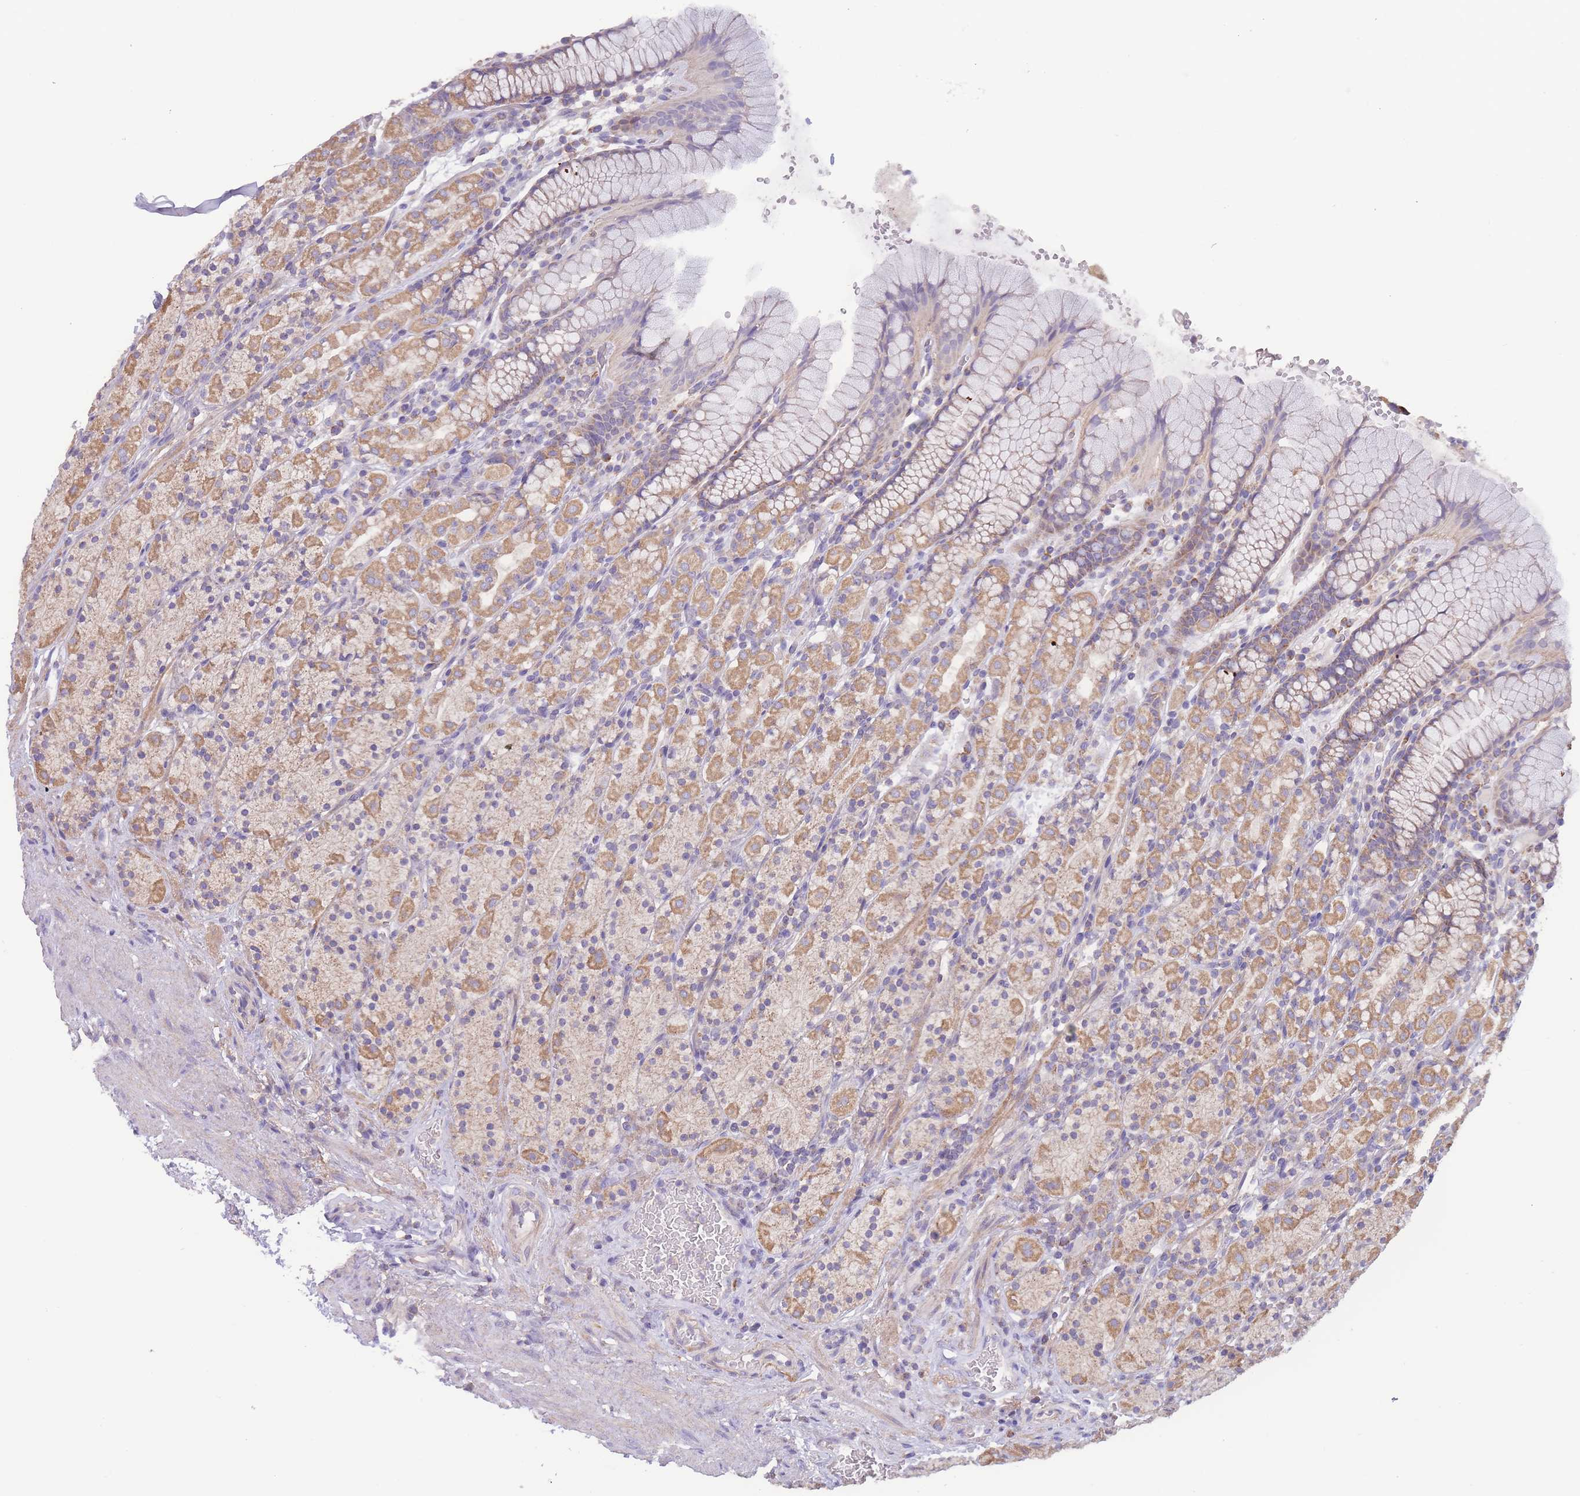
{"staining": {"intensity": "moderate", "quantity": ">75%", "location": "cytoplasmic/membranous"}, "tissue": "stomach", "cell_type": "Glandular cells", "image_type": "normal", "snomed": [{"axis": "morphology", "description": "Normal tissue, NOS"}, {"axis": "topography", "description": "Stomach, upper"}, {"axis": "topography", "description": "Stomach"}], "caption": "Brown immunohistochemical staining in benign stomach shows moderate cytoplasmic/membranous positivity in about >75% of glandular cells. (Brightfield microscopy of DAB IHC at high magnification).", "gene": "SLC25A42", "patient": {"sex": "male", "age": 62}}